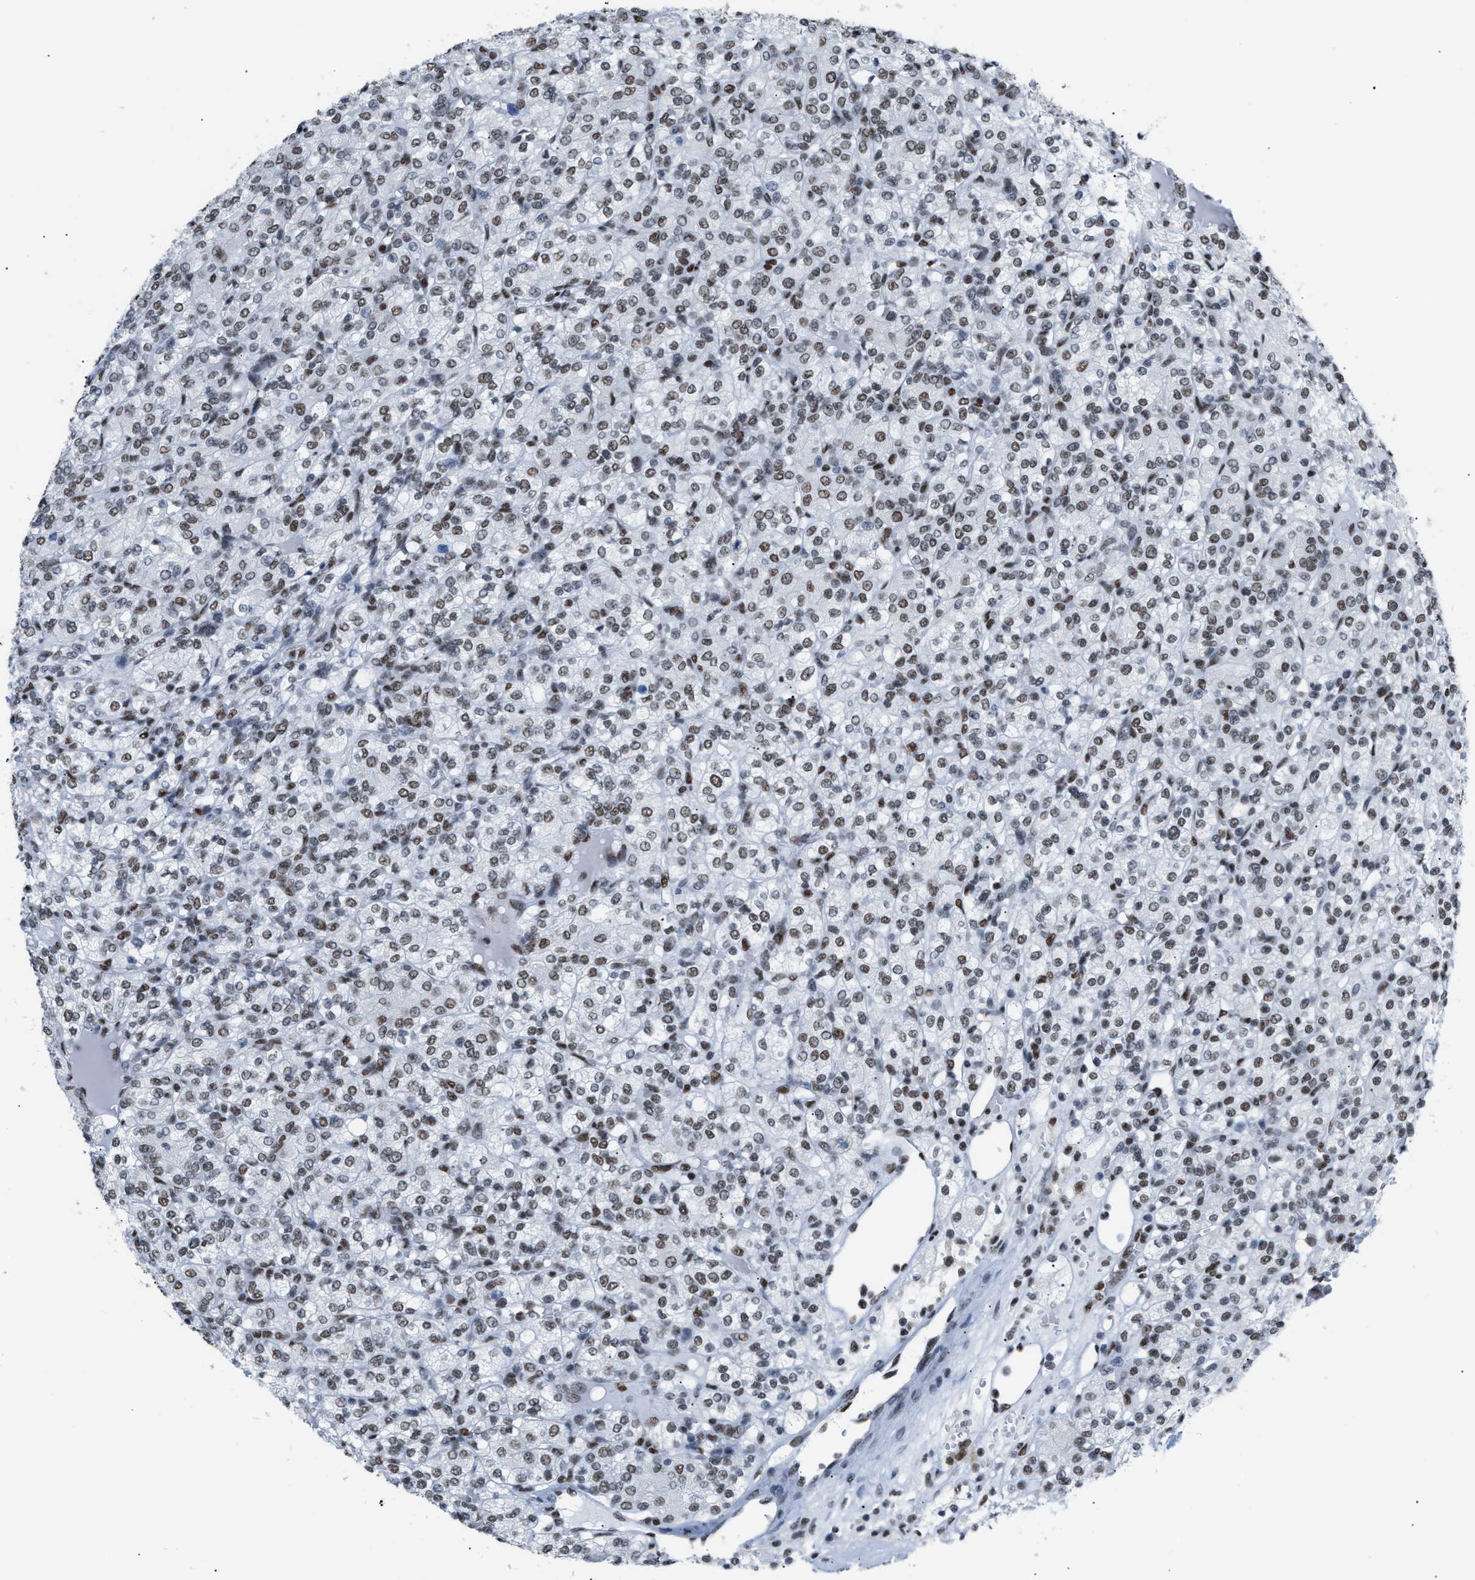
{"staining": {"intensity": "moderate", "quantity": ">75%", "location": "nuclear"}, "tissue": "renal cancer", "cell_type": "Tumor cells", "image_type": "cancer", "snomed": [{"axis": "morphology", "description": "Adenocarcinoma, NOS"}, {"axis": "topography", "description": "Kidney"}], "caption": "Renal cancer (adenocarcinoma) was stained to show a protein in brown. There is medium levels of moderate nuclear staining in approximately >75% of tumor cells.", "gene": "CCAR2", "patient": {"sex": "male", "age": 77}}